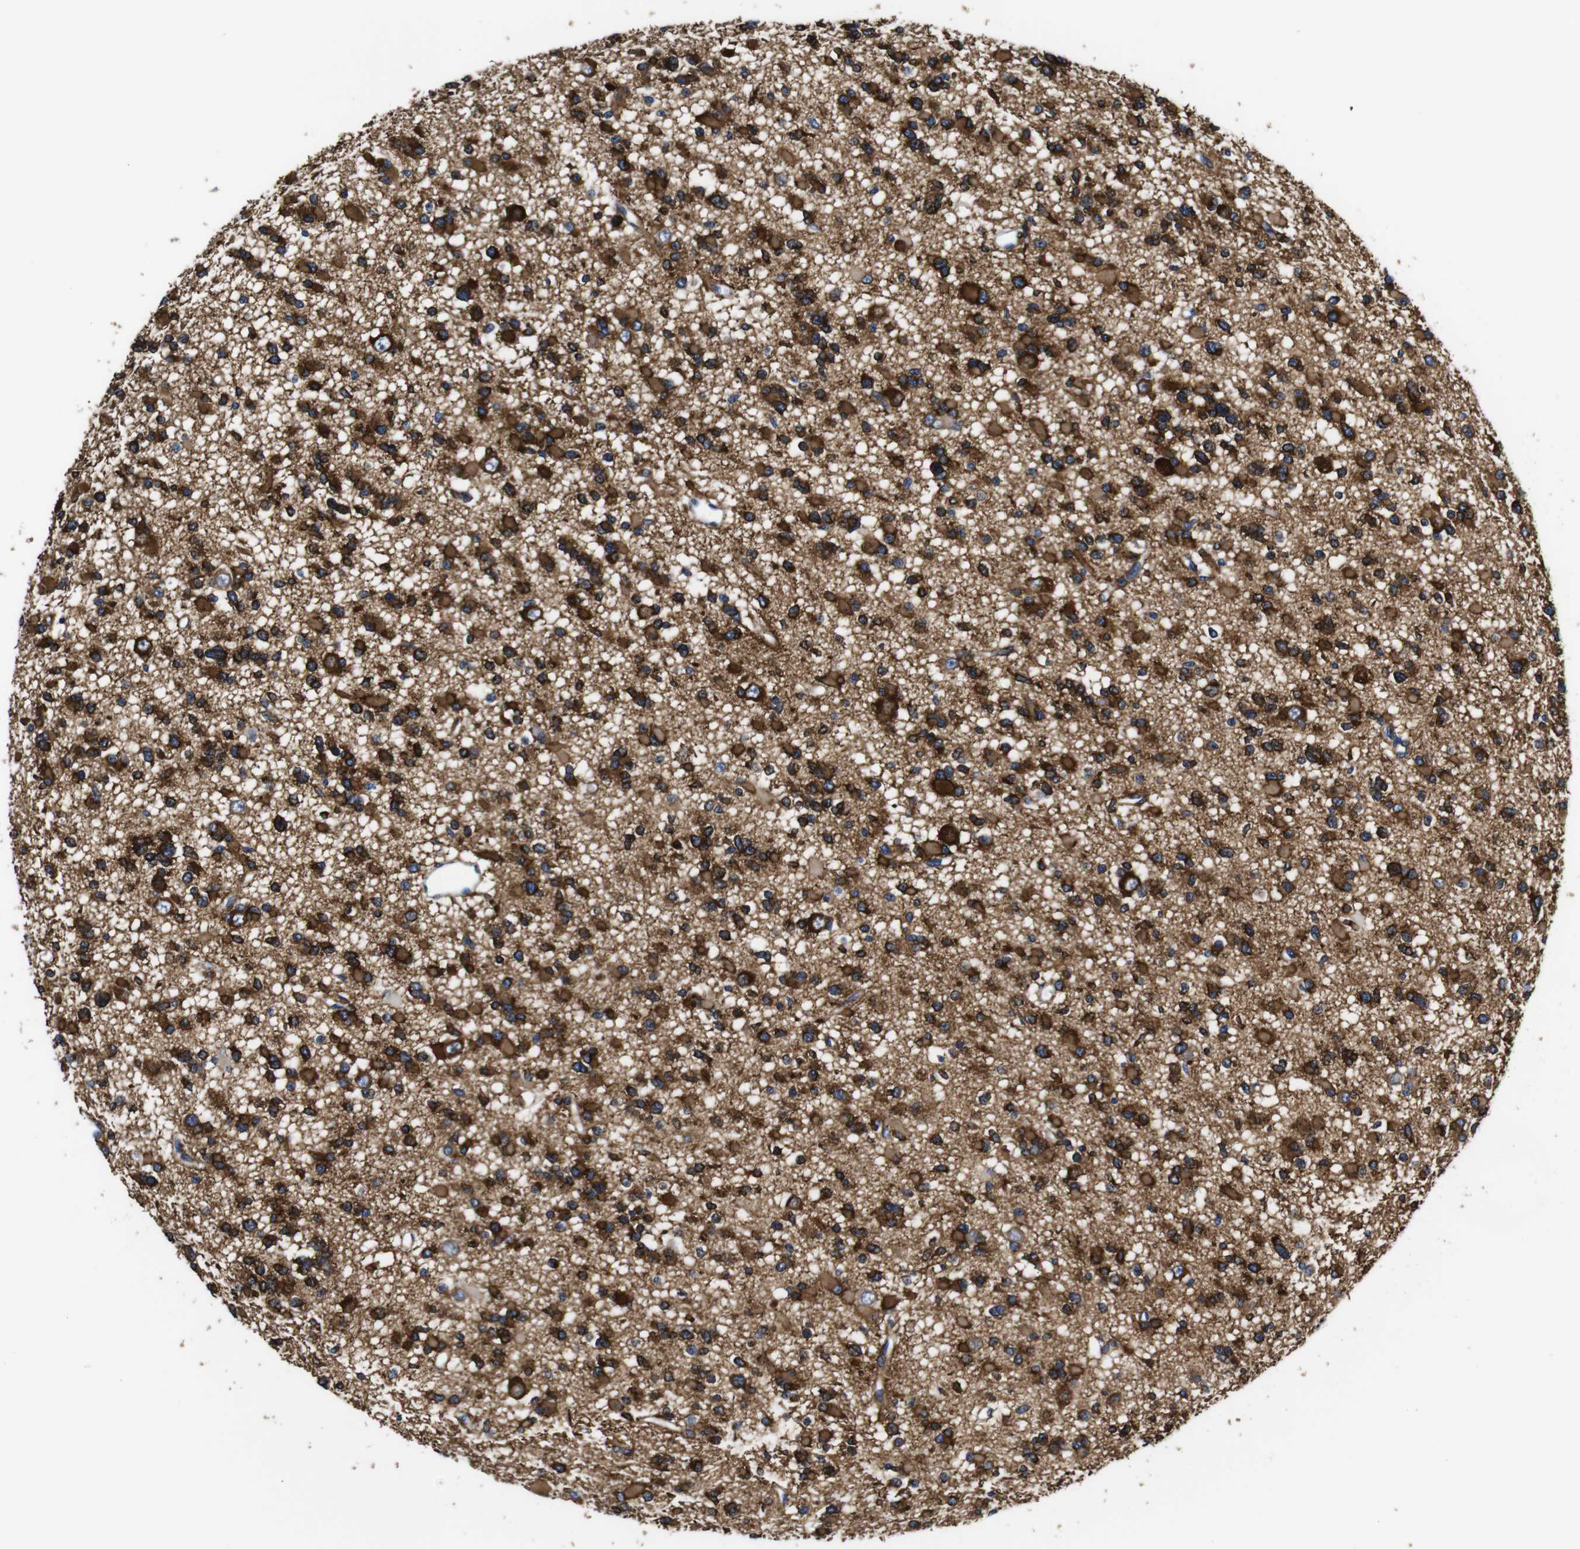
{"staining": {"intensity": "strong", "quantity": ">75%", "location": "cytoplasmic/membranous"}, "tissue": "glioma", "cell_type": "Tumor cells", "image_type": "cancer", "snomed": [{"axis": "morphology", "description": "Glioma, malignant, Low grade"}, {"axis": "topography", "description": "Brain"}], "caption": "Immunohistochemistry micrograph of human low-grade glioma (malignant) stained for a protein (brown), which demonstrates high levels of strong cytoplasmic/membranous staining in about >75% of tumor cells.", "gene": "LRIG1", "patient": {"sex": "female", "age": 22}}